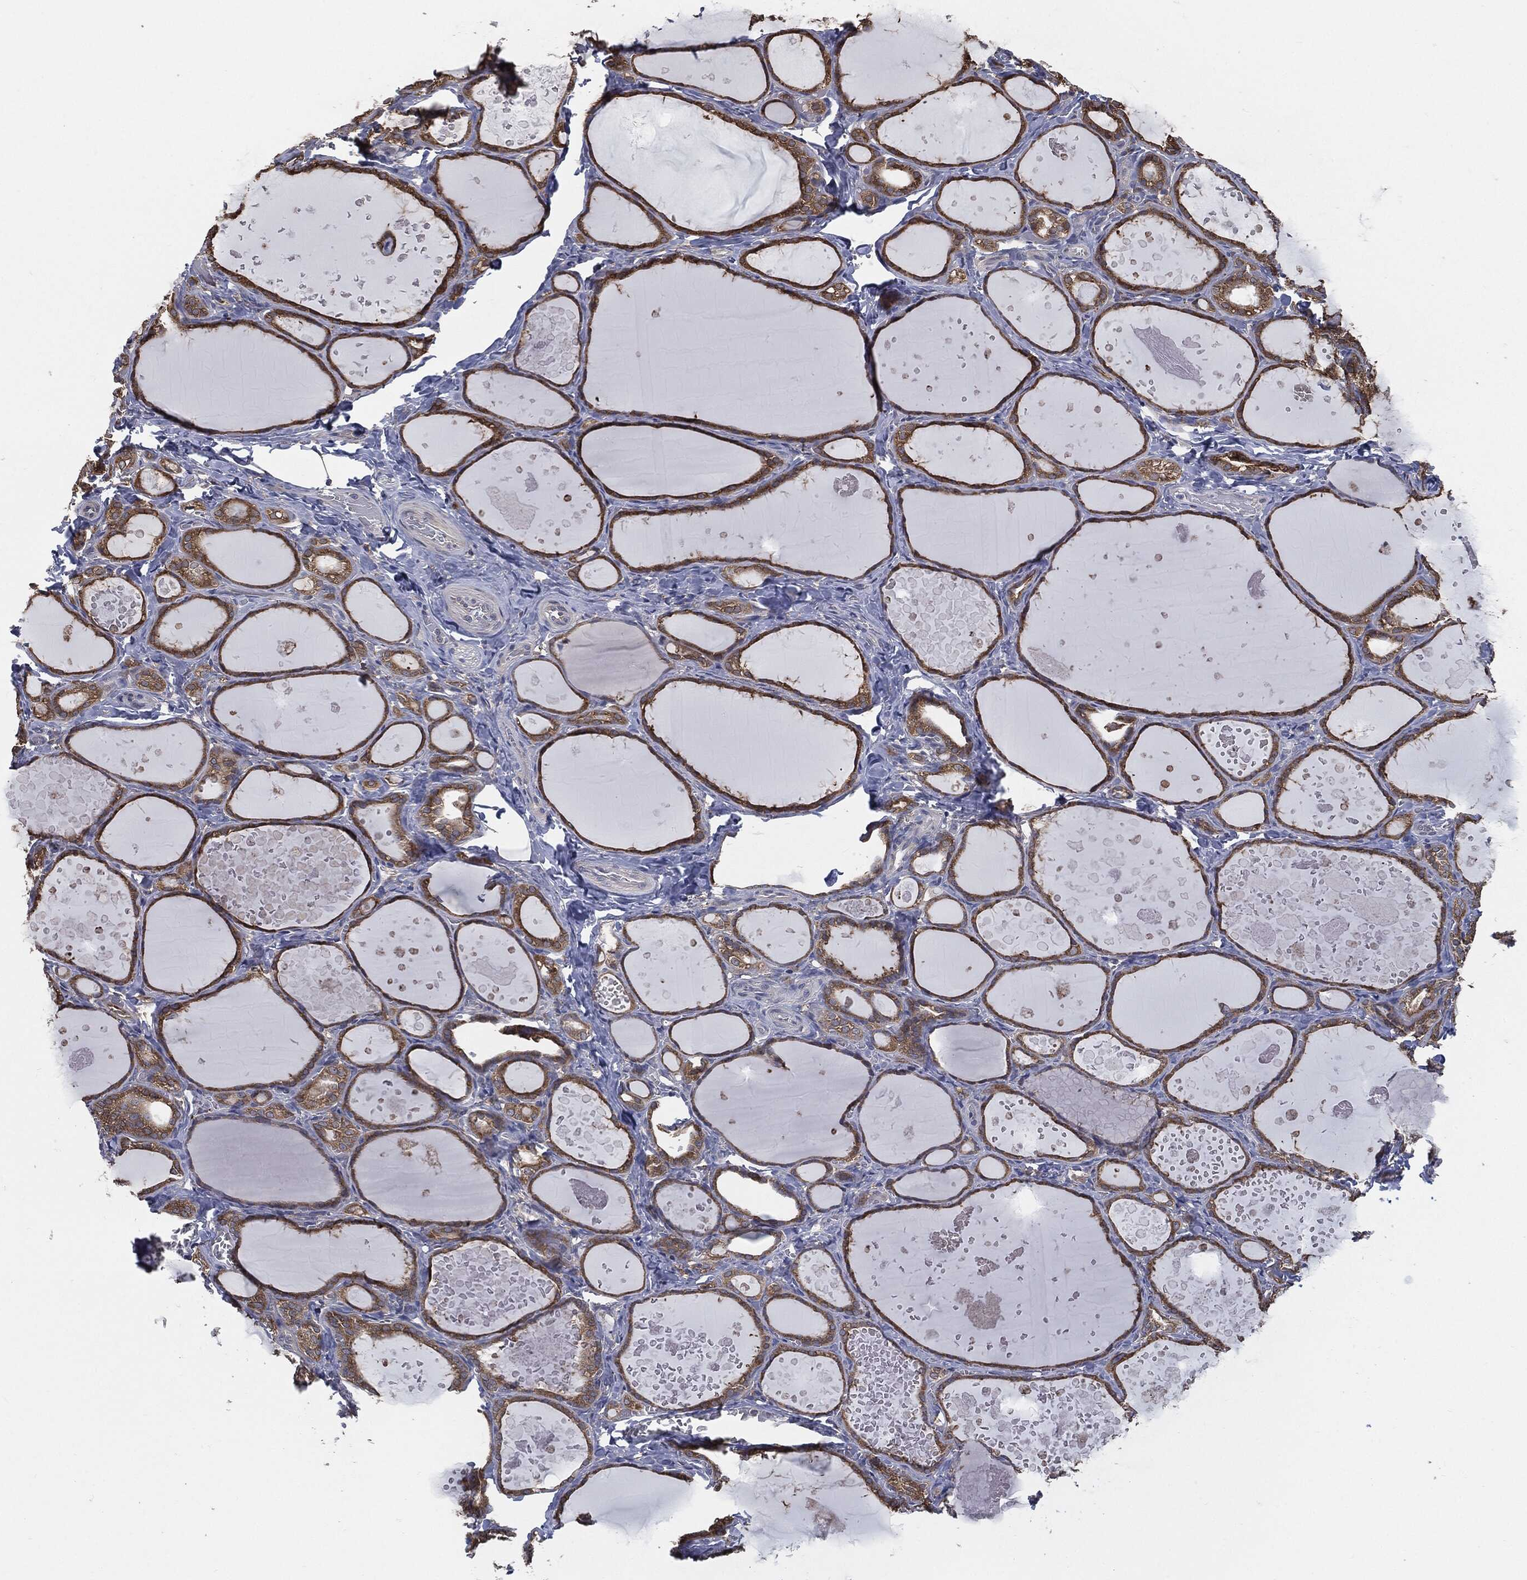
{"staining": {"intensity": "moderate", "quantity": ">75%", "location": "cytoplasmic/membranous"}, "tissue": "thyroid gland", "cell_type": "Glandular cells", "image_type": "normal", "snomed": [{"axis": "morphology", "description": "Normal tissue, NOS"}, {"axis": "topography", "description": "Thyroid gland"}], "caption": "Immunohistochemistry (IHC) photomicrograph of unremarkable human thyroid gland stained for a protein (brown), which displays medium levels of moderate cytoplasmic/membranous expression in approximately >75% of glandular cells.", "gene": "PRDX4", "patient": {"sex": "female", "age": 56}}